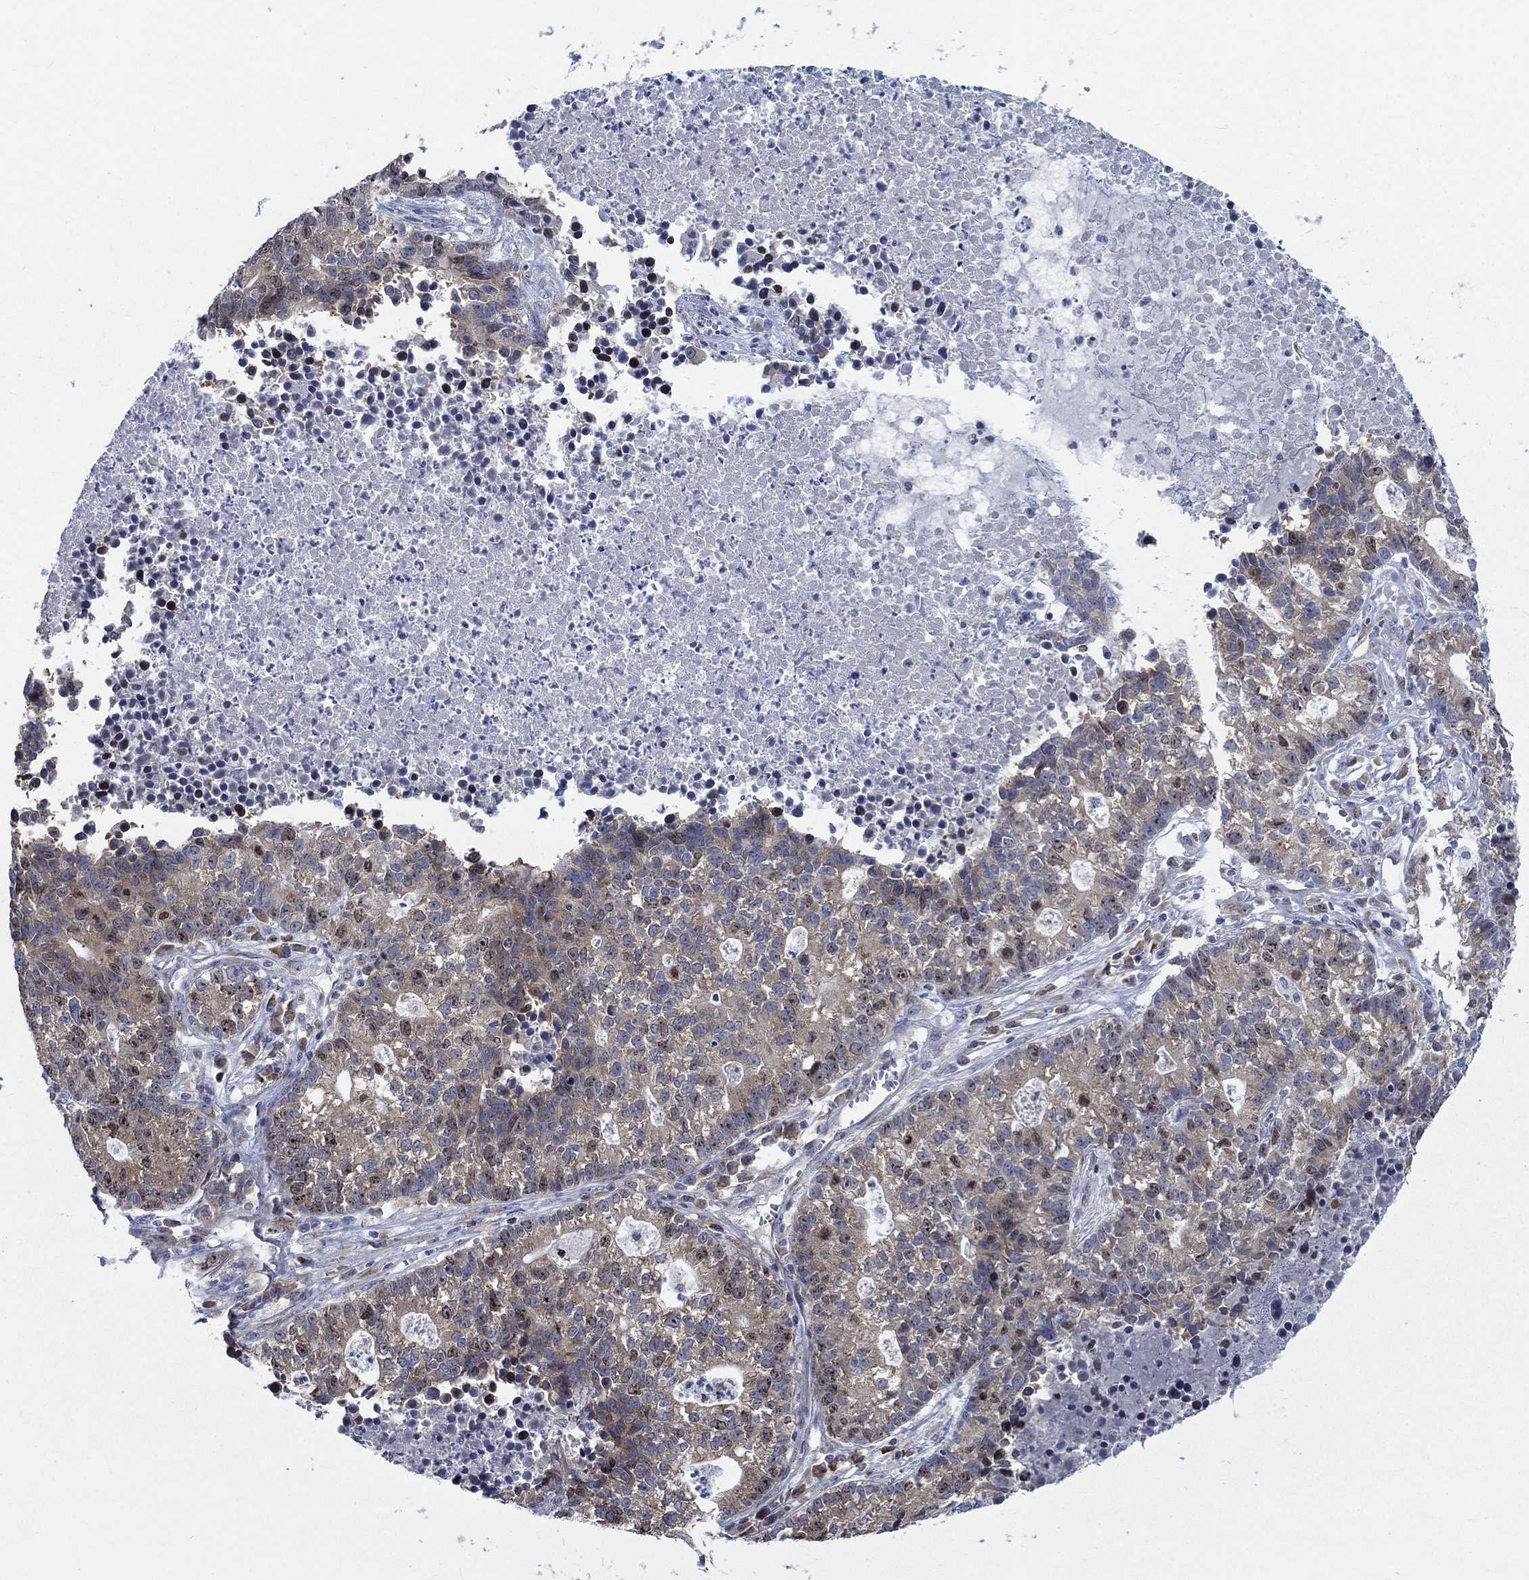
{"staining": {"intensity": "weak", "quantity": "<25%", "location": "cytoplasmic/membranous,nuclear"}, "tissue": "lung cancer", "cell_type": "Tumor cells", "image_type": "cancer", "snomed": [{"axis": "morphology", "description": "Adenocarcinoma, NOS"}, {"axis": "topography", "description": "Lung"}], "caption": "Immunohistochemistry (IHC) of lung cancer (adenocarcinoma) shows no staining in tumor cells. (DAB IHC, high magnification).", "gene": "MMP24", "patient": {"sex": "male", "age": 57}}